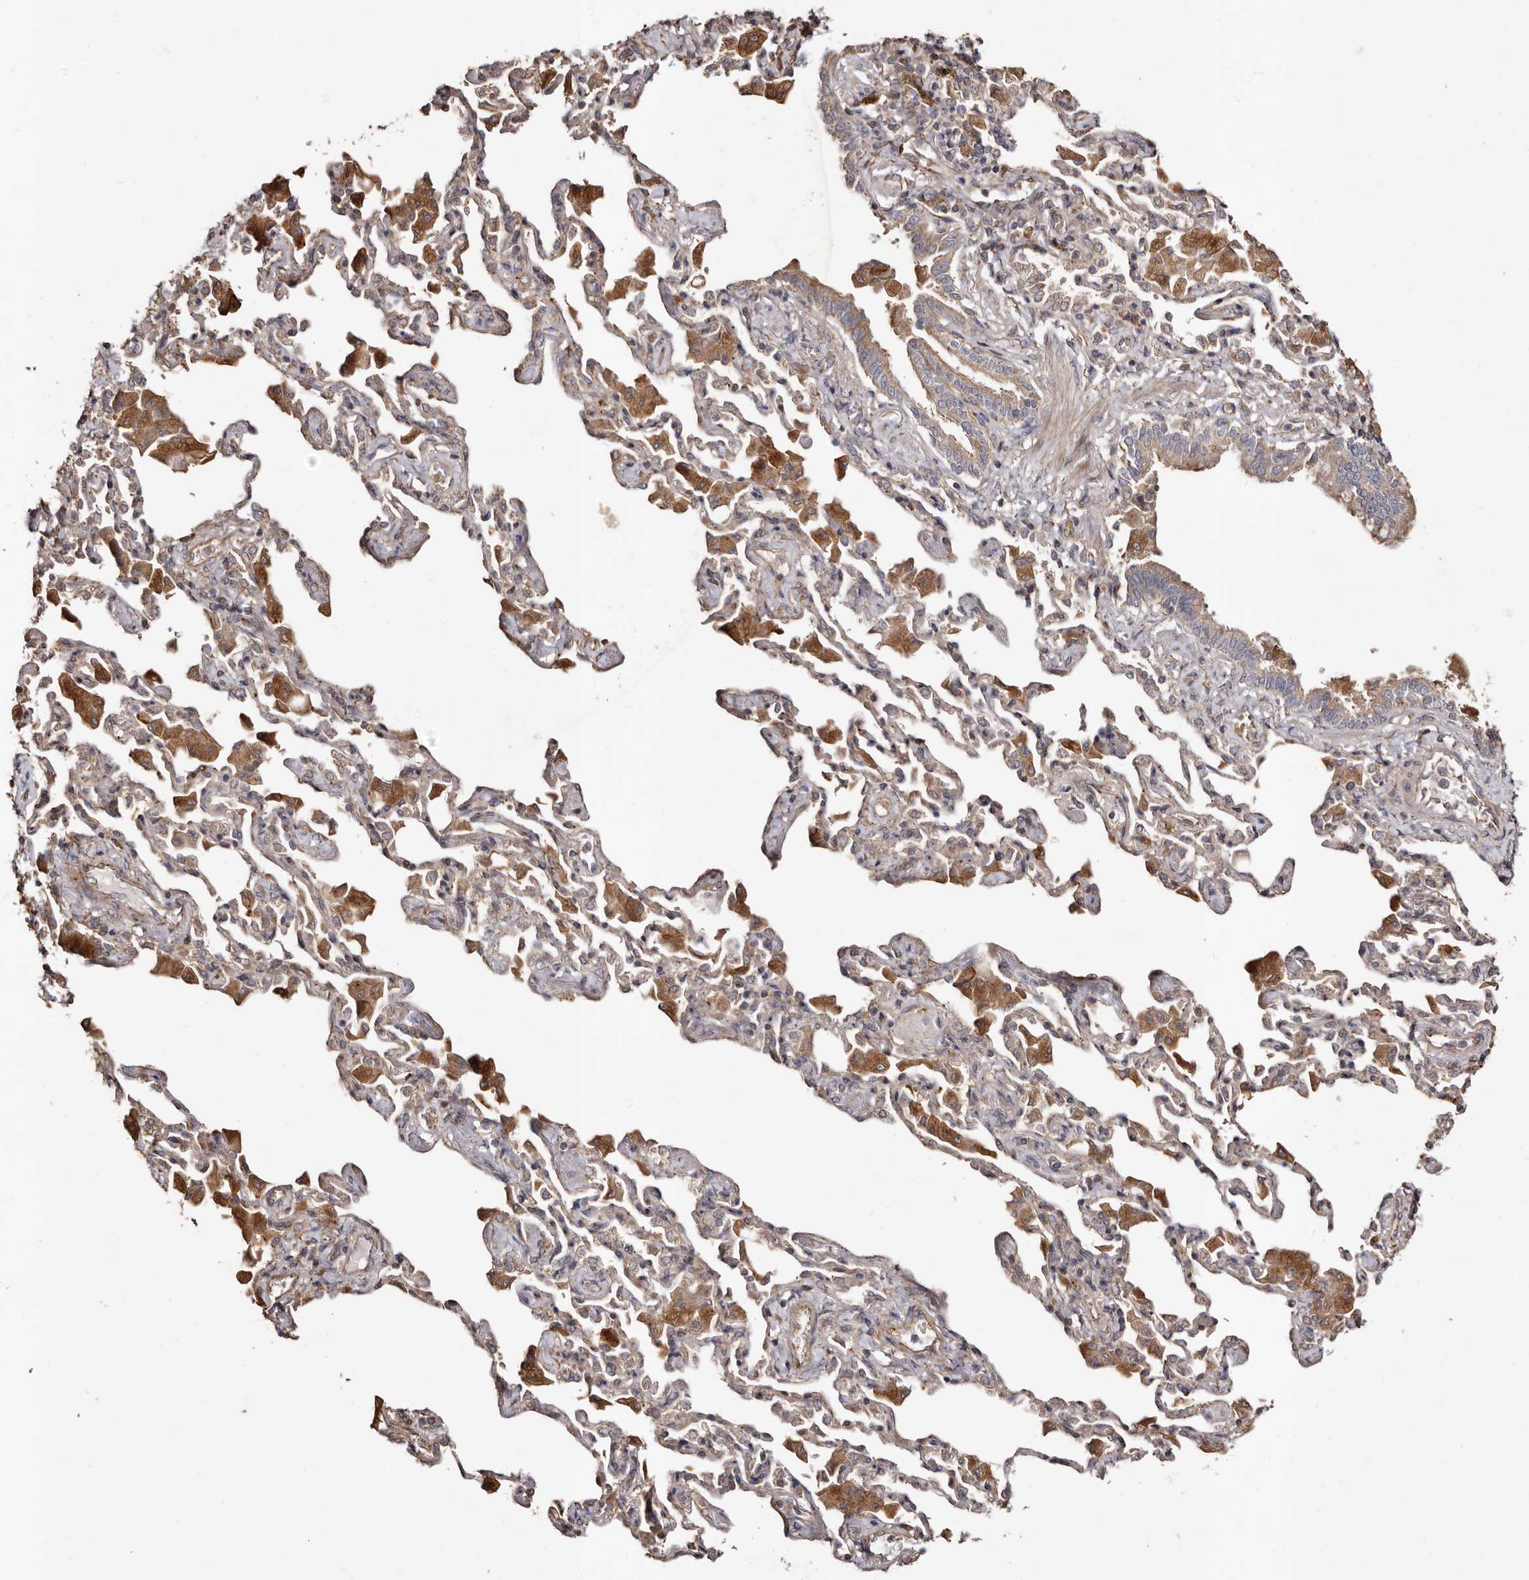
{"staining": {"intensity": "moderate", "quantity": ">75%", "location": "cytoplasmic/membranous"}, "tissue": "bronchus", "cell_type": "Respiratory epithelial cells", "image_type": "normal", "snomed": [{"axis": "morphology", "description": "Normal tissue, NOS"}, {"axis": "morphology", "description": "Inflammation, NOS"}, {"axis": "topography", "description": "Bronchus"}, {"axis": "topography", "description": "Lung"}], "caption": "IHC of normal bronchus shows medium levels of moderate cytoplasmic/membranous staining in approximately >75% of respiratory epithelial cells. The staining was performed using DAB to visualize the protein expression in brown, while the nuclei were stained in blue with hematoxylin (Magnification: 20x).", "gene": "MACC1", "patient": {"sex": "female", "age": 46}}